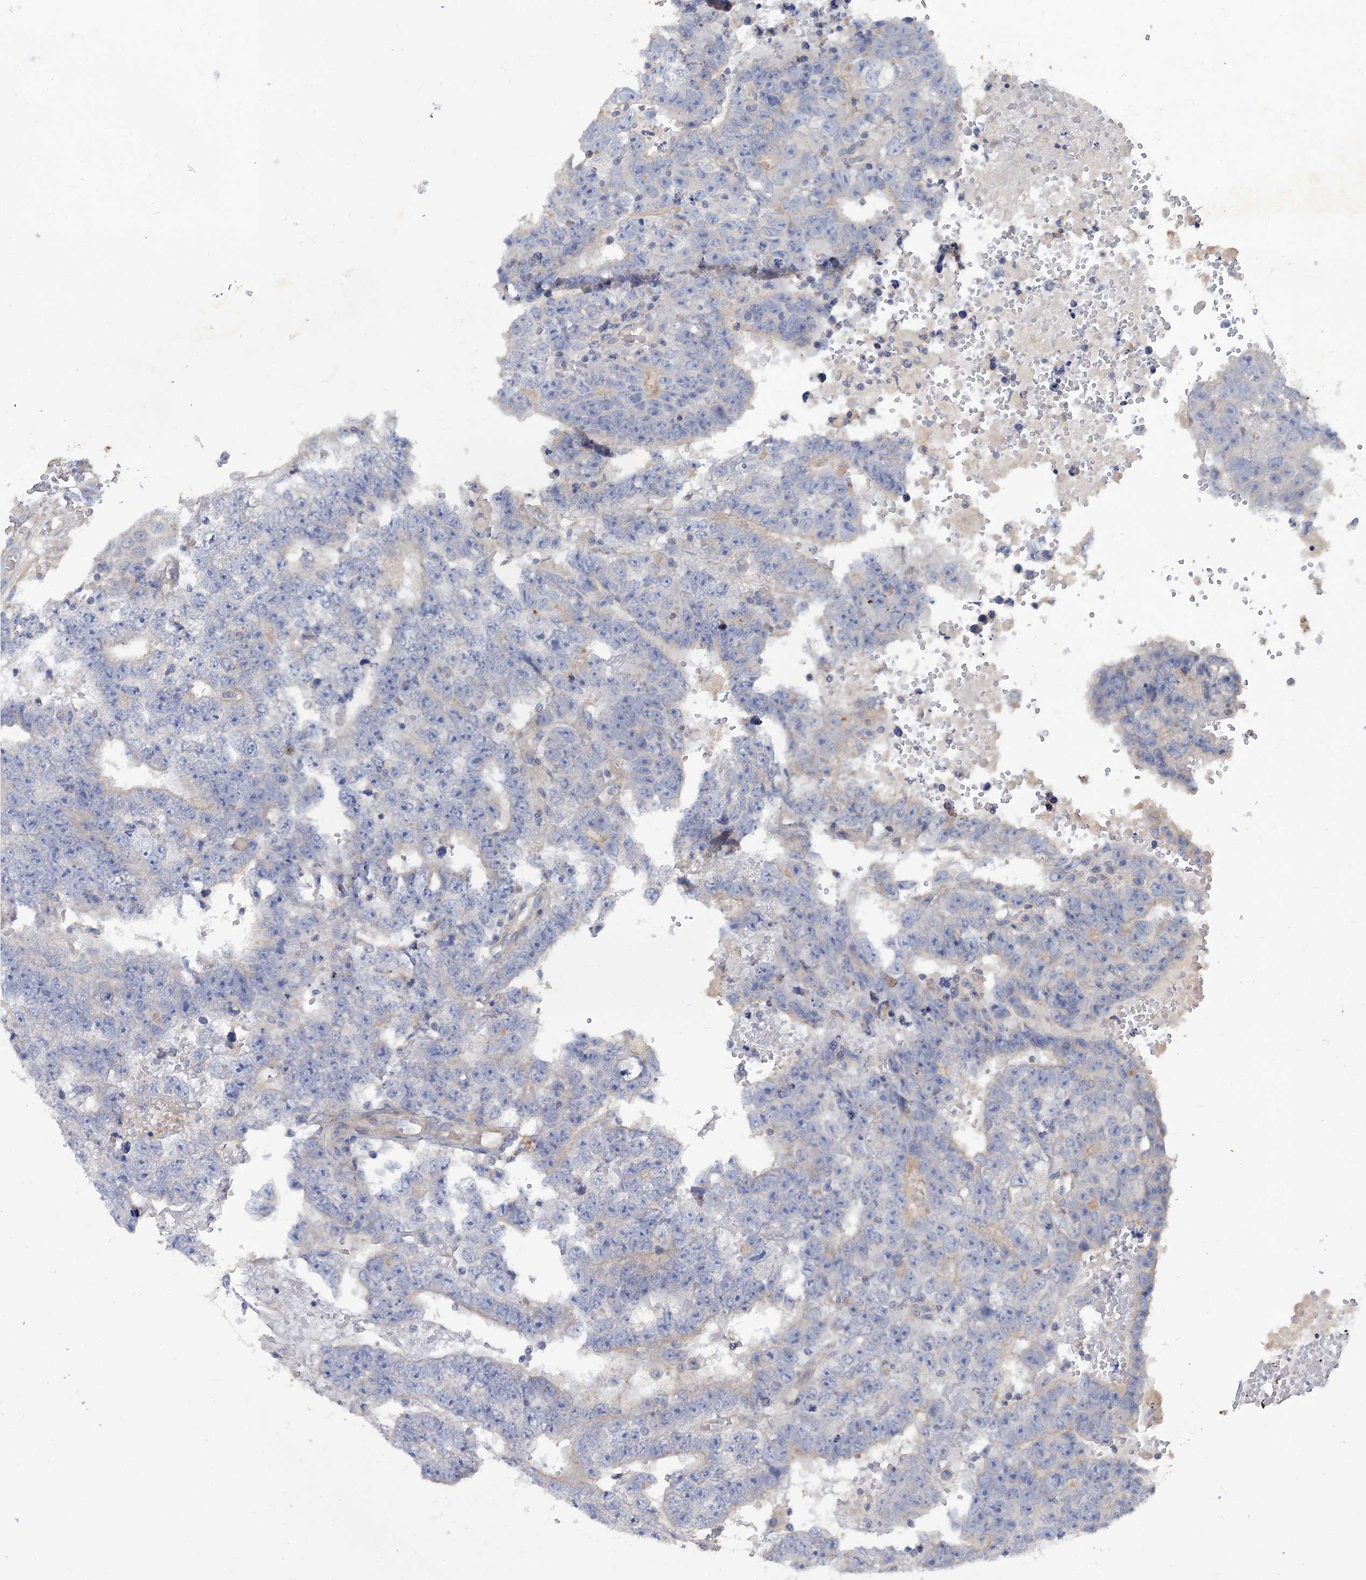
{"staining": {"intensity": "negative", "quantity": "none", "location": "none"}, "tissue": "testis cancer", "cell_type": "Tumor cells", "image_type": "cancer", "snomed": [{"axis": "morphology", "description": "Carcinoma, Embryonal, NOS"}, {"axis": "topography", "description": "Testis"}], "caption": "There is no significant staining in tumor cells of testis cancer.", "gene": "SLC2A7", "patient": {"sex": "male", "age": 25}}